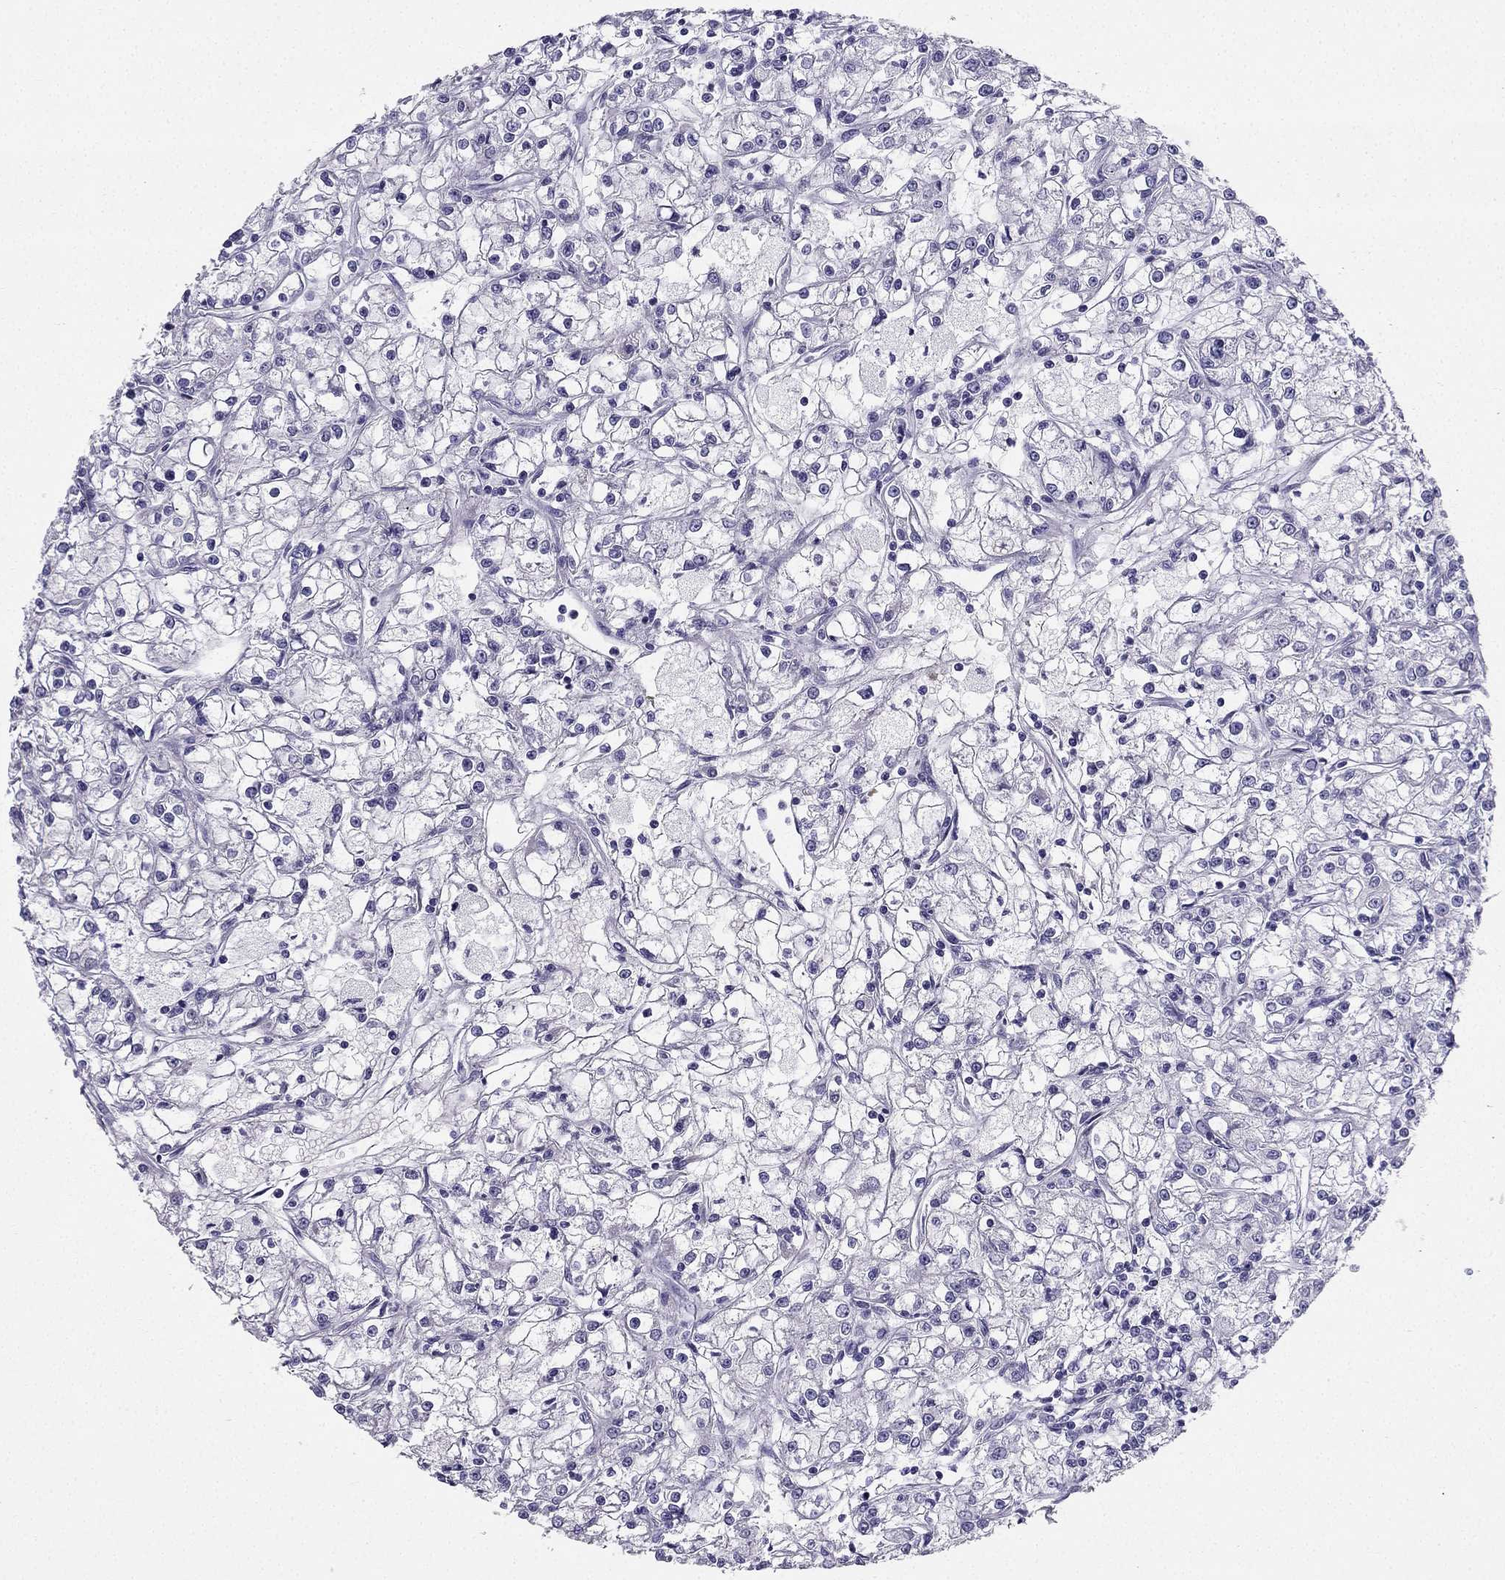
{"staining": {"intensity": "negative", "quantity": "none", "location": "none"}, "tissue": "renal cancer", "cell_type": "Tumor cells", "image_type": "cancer", "snomed": [{"axis": "morphology", "description": "Adenocarcinoma, NOS"}, {"axis": "topography", "description": "Kidney"}], "caption": "A photomicrograph of human renal adenocarcinoma is negative for staining in tumor cells. The staining is performed using DAB brown chromogen with nuclei counter-stained in using hematoxylin.", "gene": "TFF3", "patient": {"sex": "female", "age": 59}}